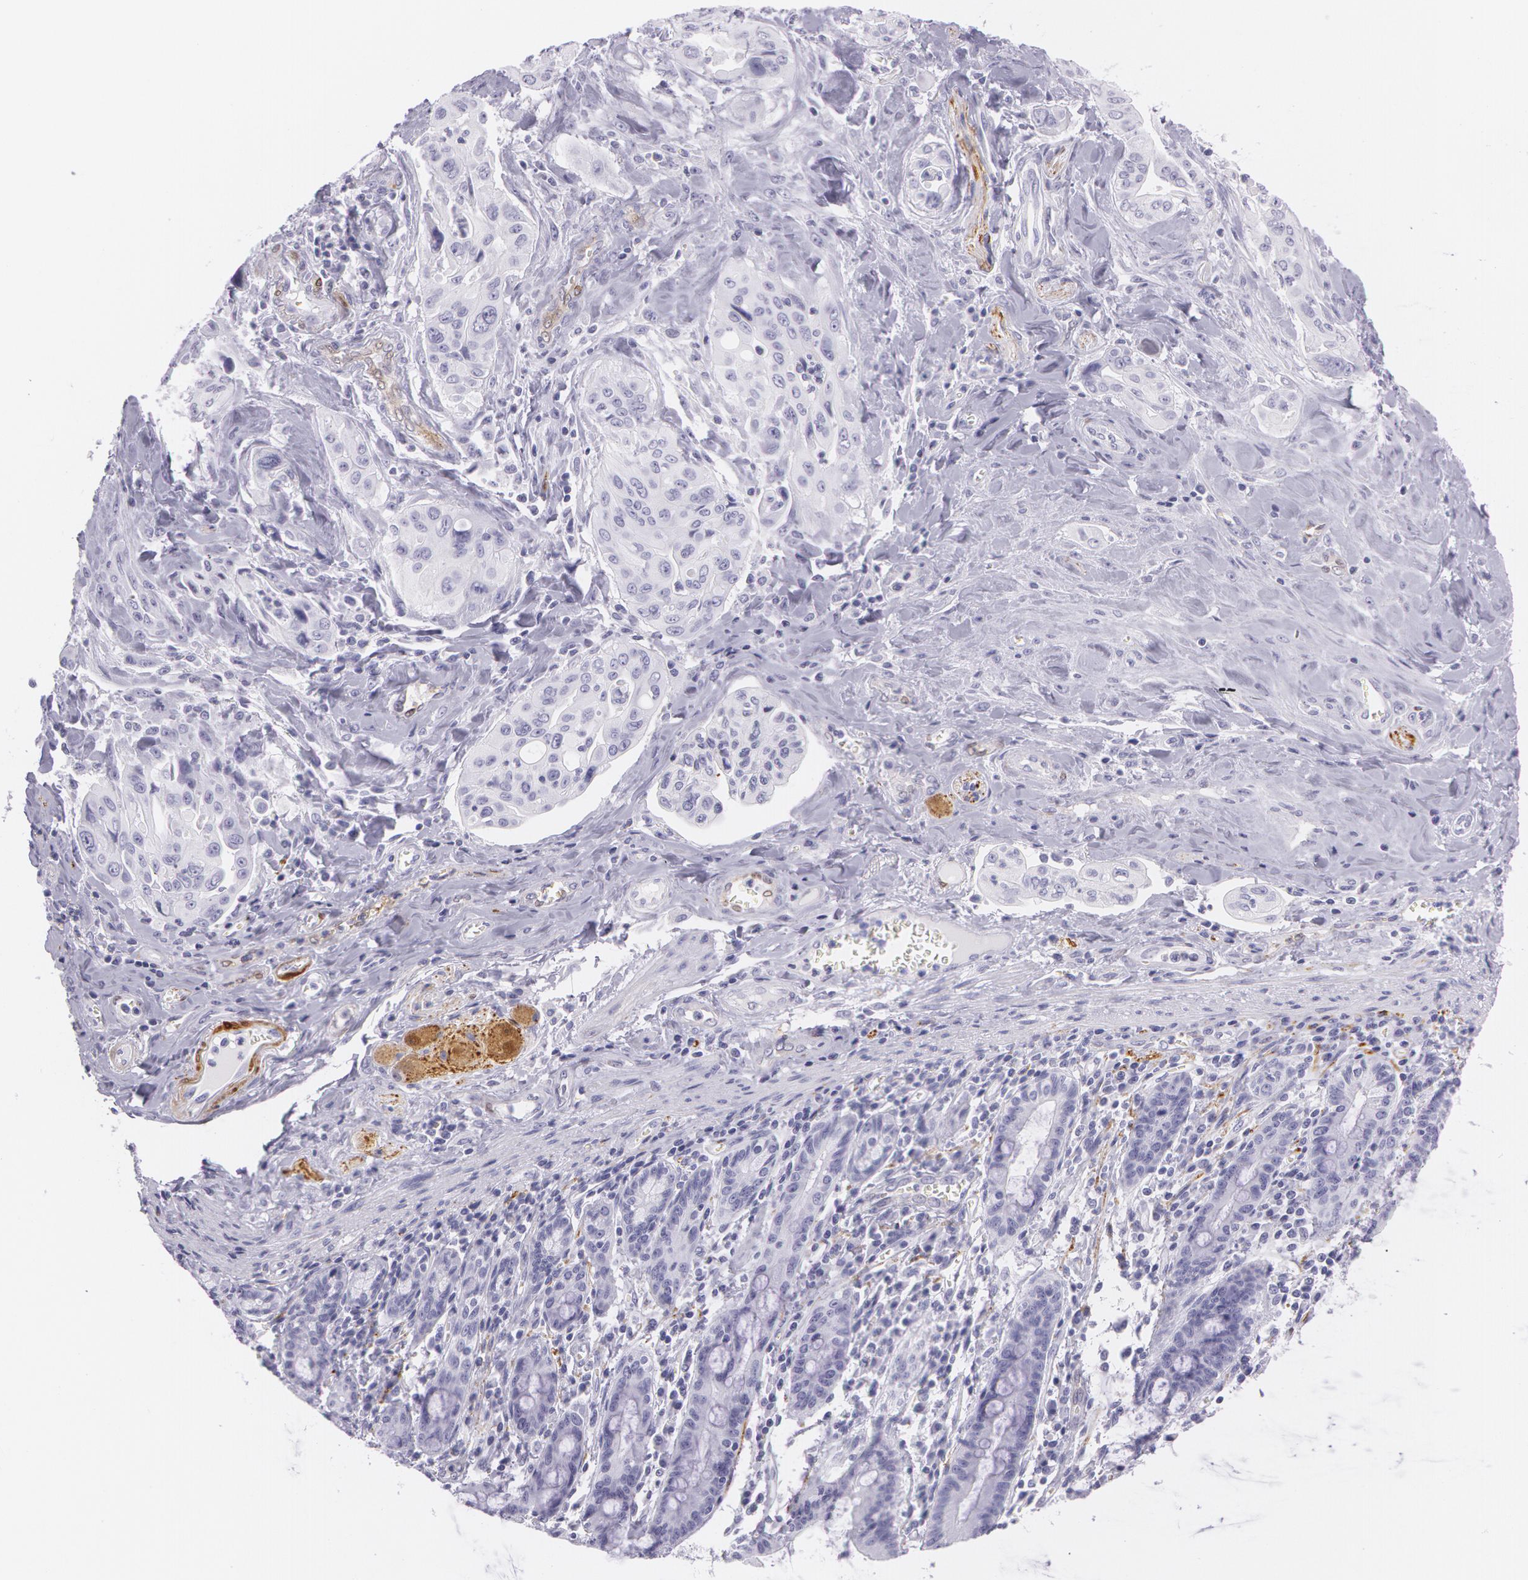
{"staining": {"intensity": "negative", "quantity": "none", "location": "none"}, "tissue": "pancreatic cancer", "cell_type": "Tumor cells", "image_type": "cancer", "snomed": [{"axis": "morphology", "description": "Adenocarcinoma, NOS"}, {"axis": "topography", "description": "Pancreas"}], "caption": "Tumor cells show no significant expression in pancreatic adenocarcinoma.", "gene": "SNCG", "patient": {"sex": "male", "age": 77}}